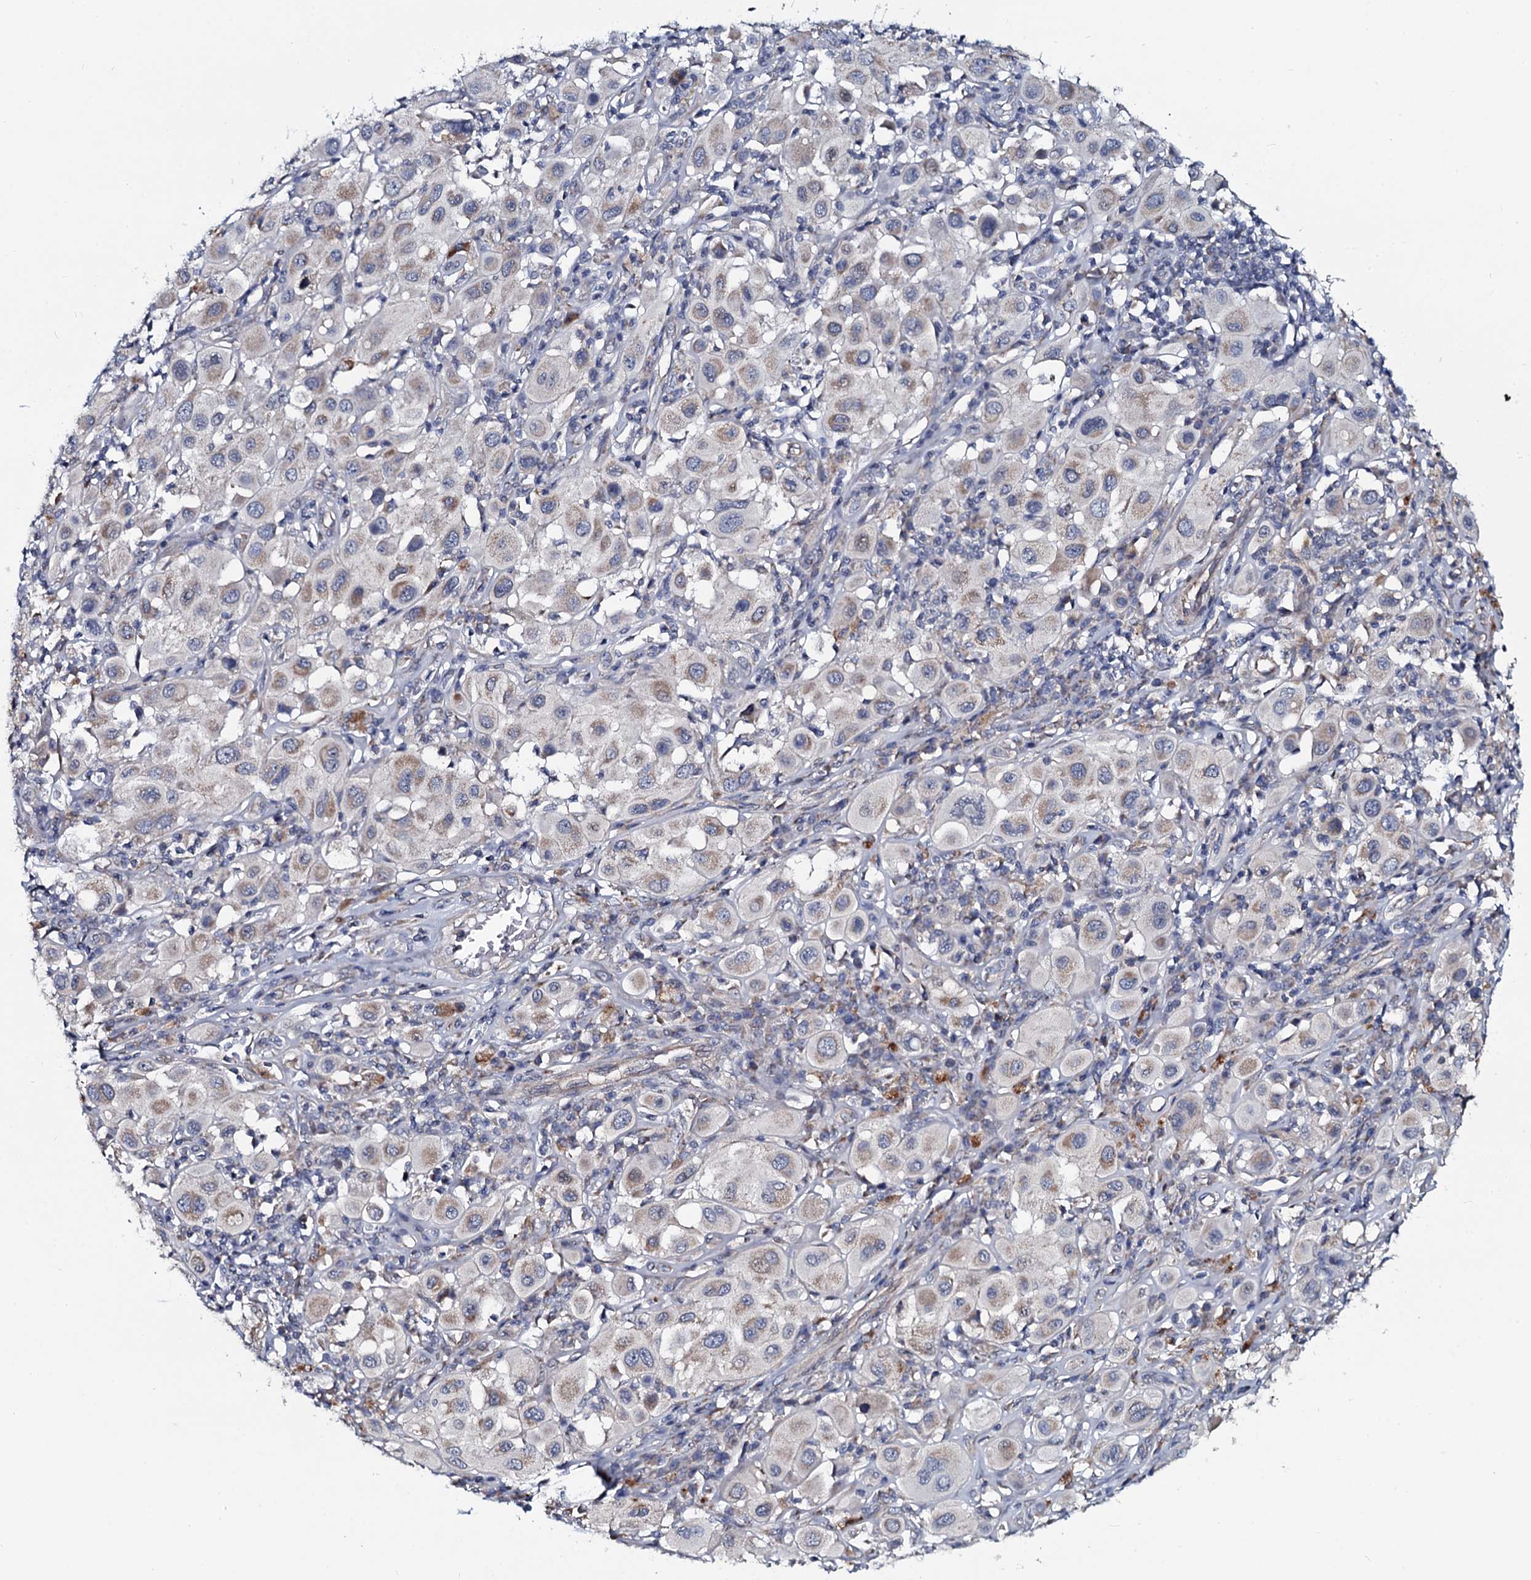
{"staining": {"intensity": "negative", "quantity": "none", "location": "none"}, "tissue": "melanoma", "cell_type": "Tumor cells", "image_type": "cancer", "snomed": [{"axis": "morphology", "description": "Malignant melanoma, Metastatic site"}, {"axis": "topography", "description": "Skin"}], "caption": "A high-resolution image shows IHC staining of malignant melanoma (metastatic site), which shows no significant positivity in tumor cells.", "gene": "KCTD4", "patient": {"sex": "male", "age": 41}}